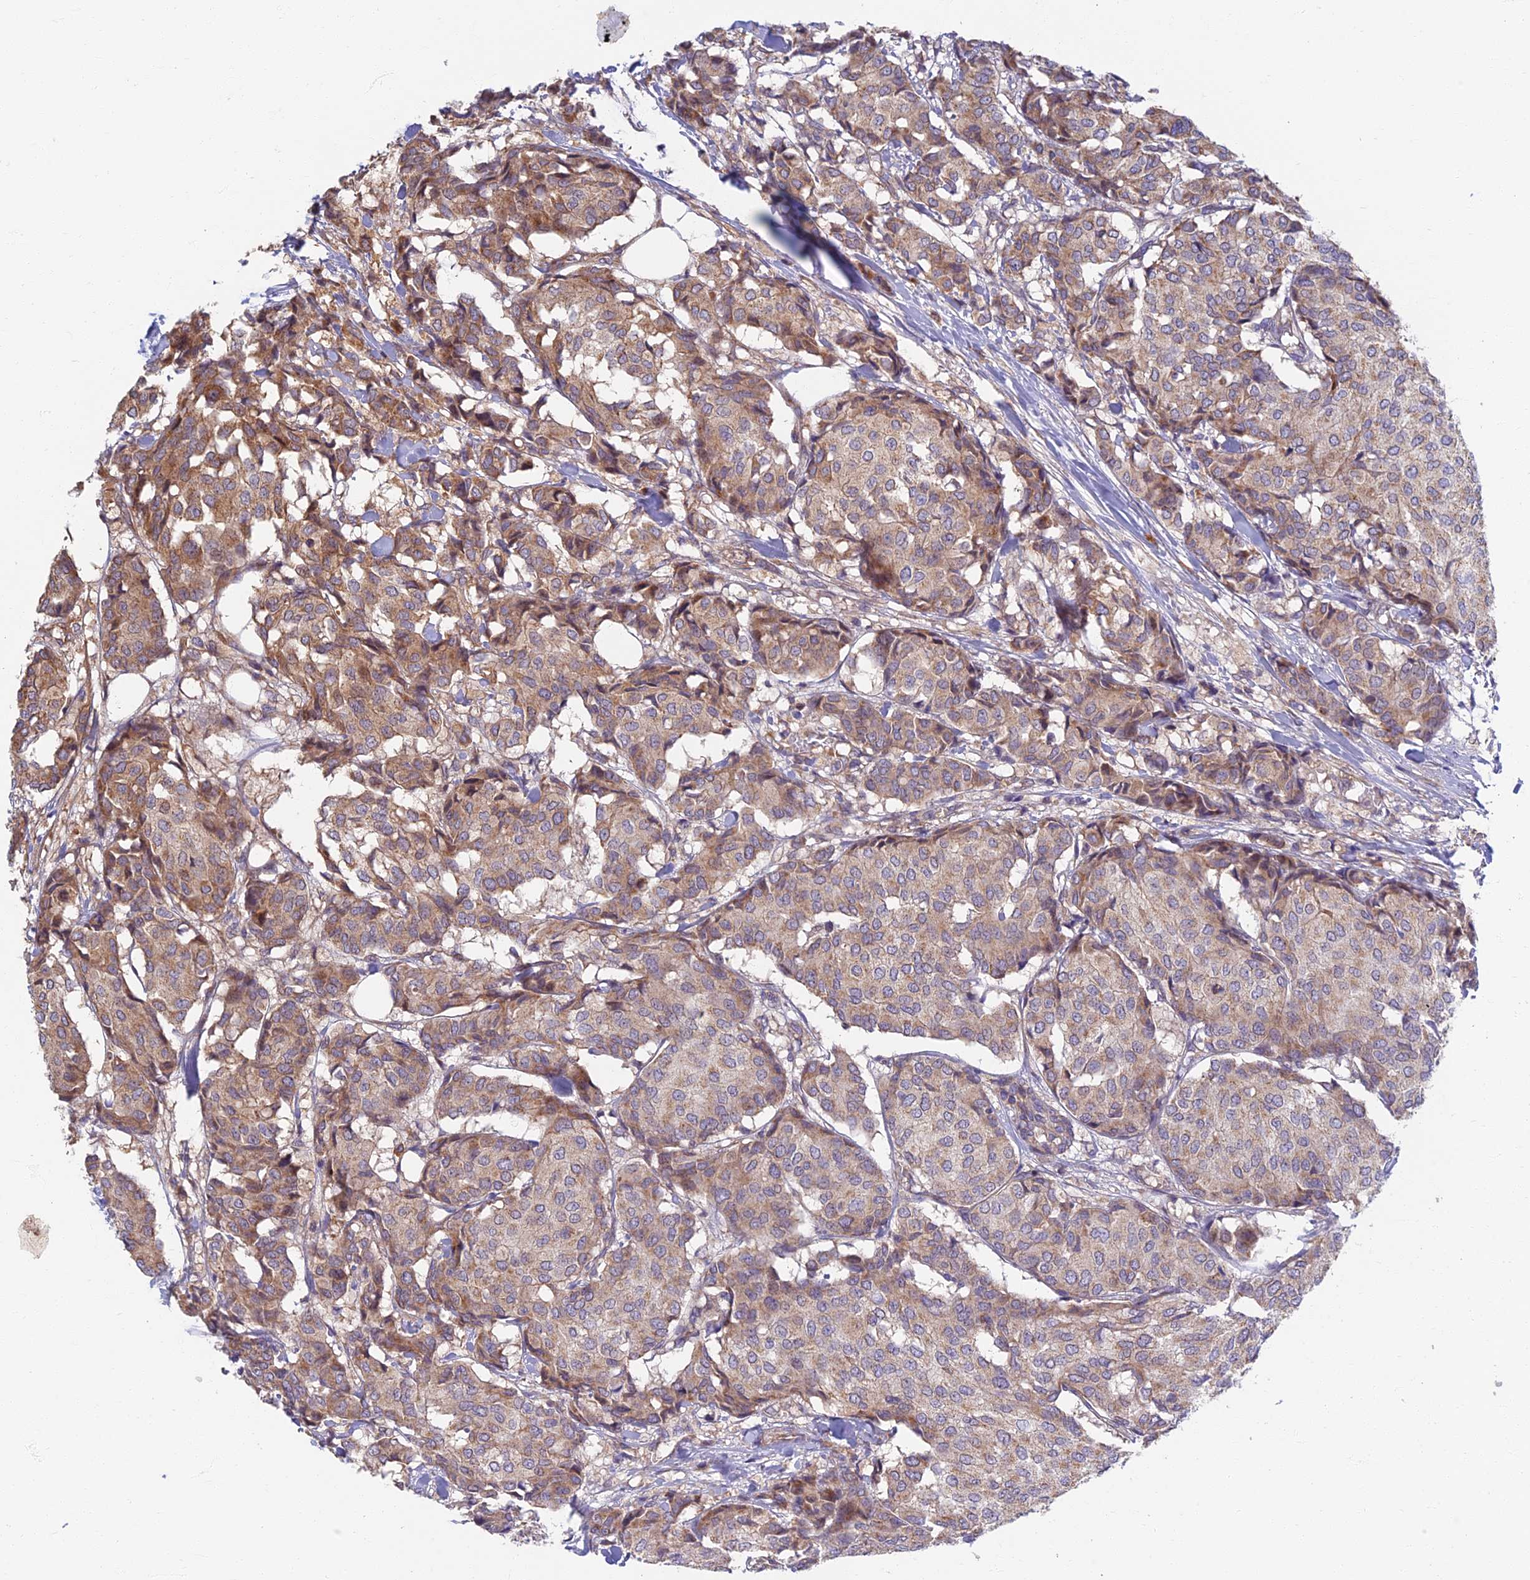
{"staining": {"intensity": "weak", "quantity": "25%-75%", "location": "cytoplasmic/membranous"}, "tissue": "breast cancer", "cell_type": "Tumor cells", "image_type": "cancer", "snomed": [{"axis": "morphology", "description": "Duct carcinoma"}, {"axis": "topography", "description": "Breast"}], "caption": "The histopathology image reveals immunohistochemical staining of breast cancer. There is weak cytoplasmic/membranous positivity is present in about 25%-75% of tumor cells. Nuclei are stained in blue.", "gene": "SOGA1", "patient": {"sex": "female", "age": 75}}